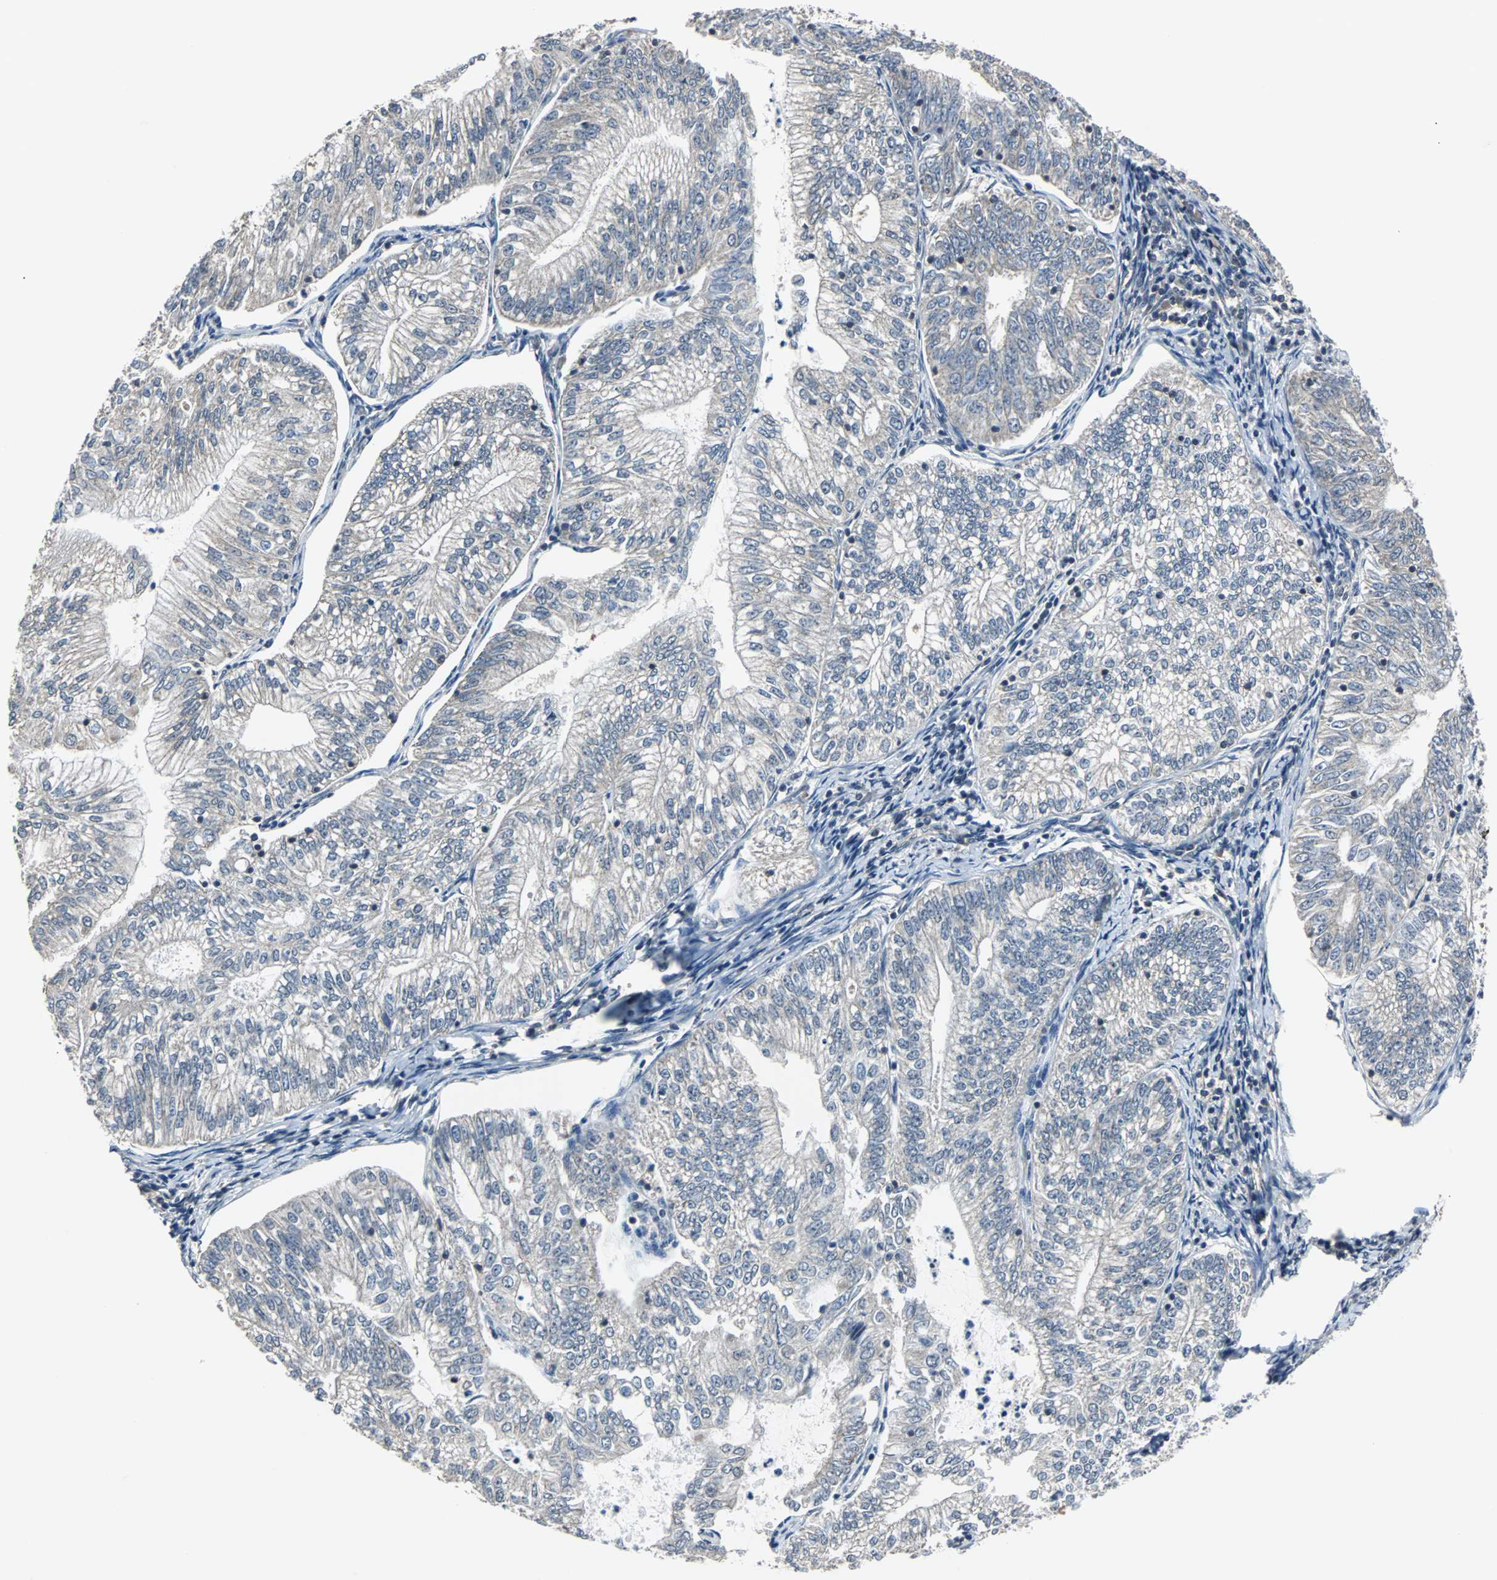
{"staining": {"intensity": "negative", "quantity": "none", "location": "none"}, "tissue": "endometrial cancer", "cell_type": "Tumor cells", "image_type": "cancer", "snomed": [{"axis": "morphology", "description": "Adenocarcinoma, NOS"}, {"axis": "topography", "description": "Endometrium"}], "caption": "Tumor cells show no significant protein staining in endometrial cancer.", "gene": "ZHX2", "patient": {"sex": "female", "age": 69}}